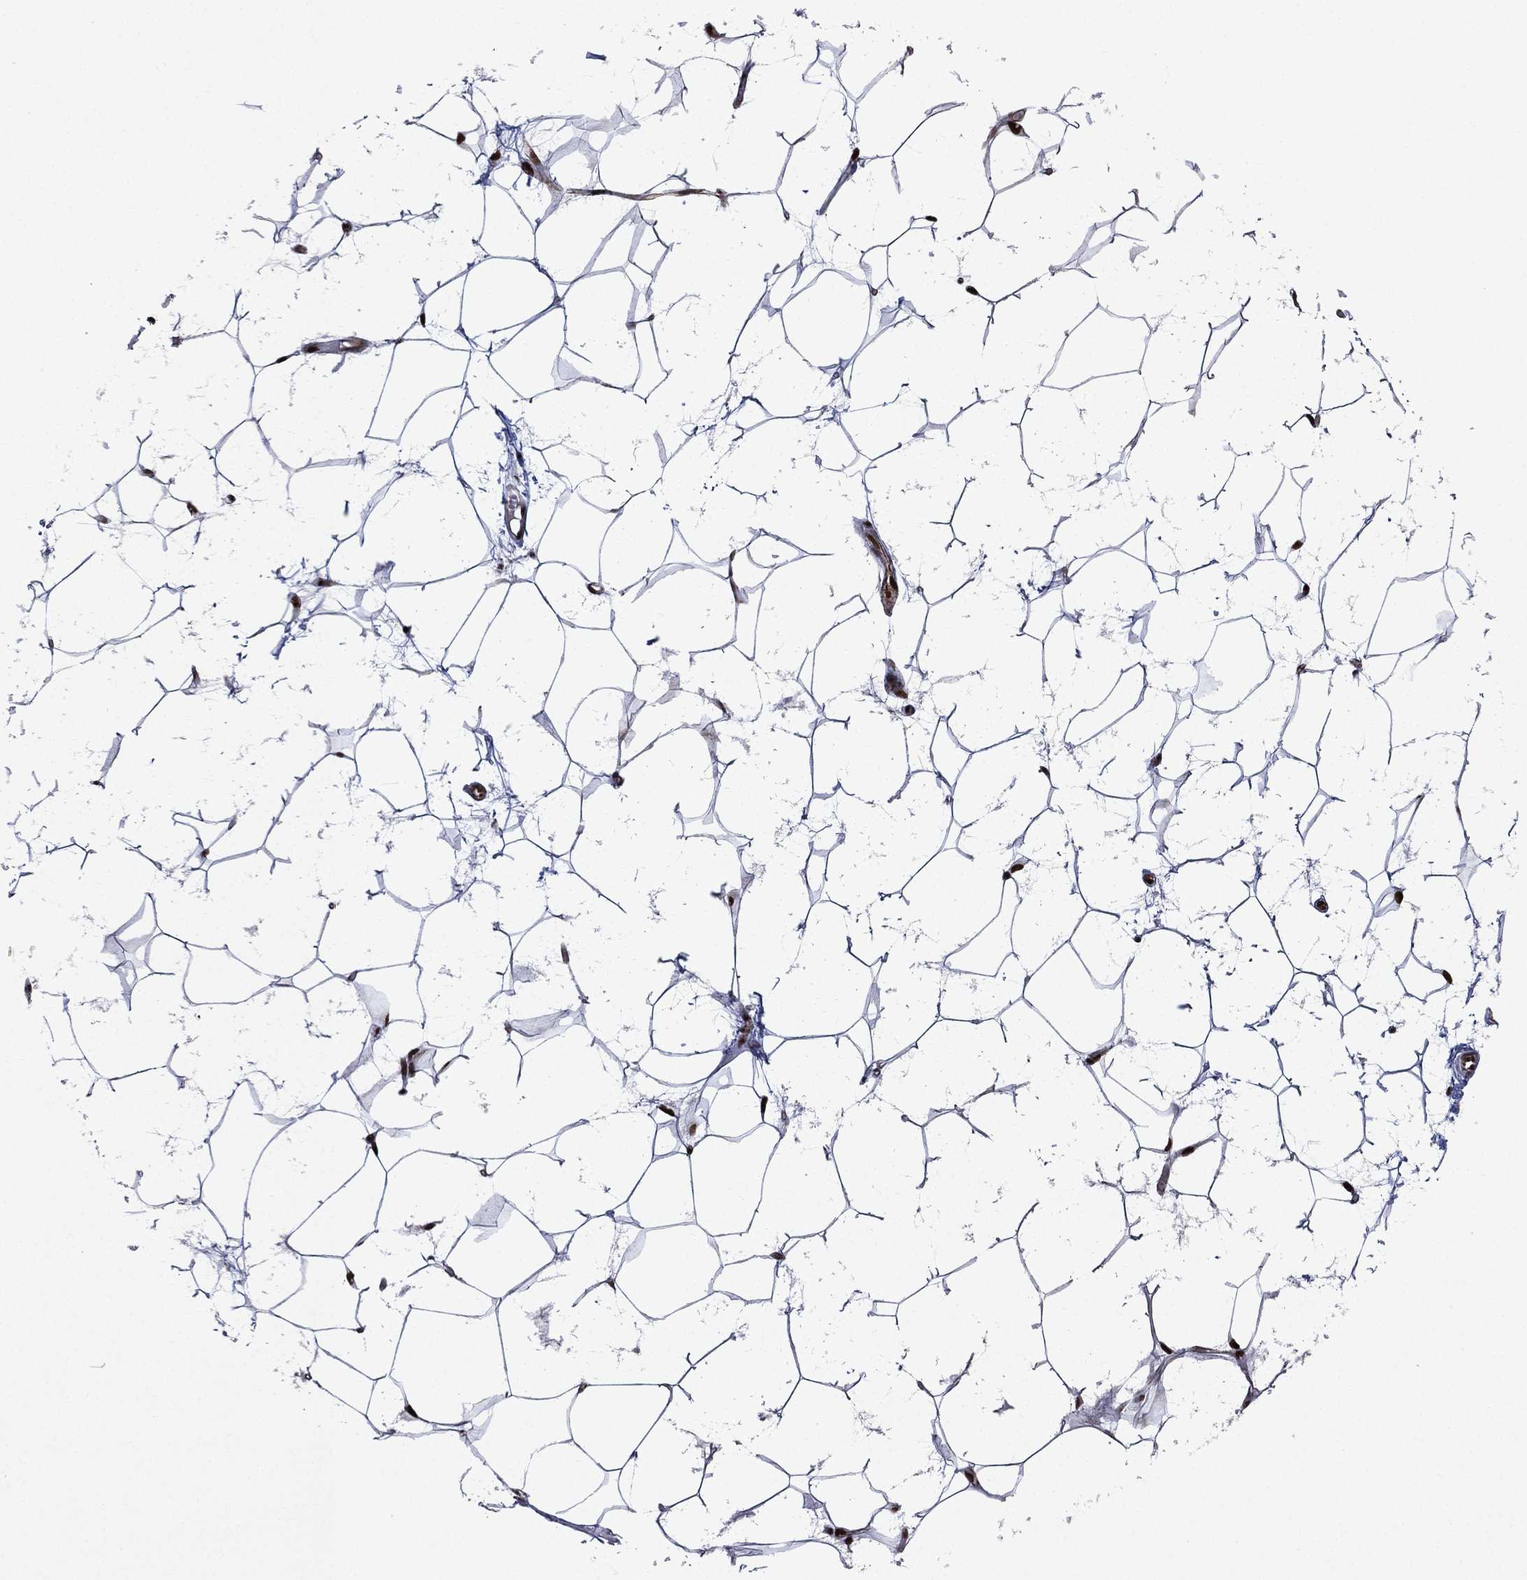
{"staining": {"intensity": "strong", "quantity": "25%-75%", "location": "nuclear"}, "tissue": "adipose tissue", "cell_type": "Adipocytes", "image_type": "normal", "snomed": [{"axis": "morphology", "description": "Normal tissue, NOS"}, {"axis": "topography", "description": "Breast"}], "caption": "Adipocytes show high levels of strong nuclear staining in about 25%-75% of cells in unremarkable human adipose tissue. The staining was performed using DAB to visualize the protein expression in brown, while the nuclei were stained in blue with hematoxylin (Magnification: 20x).", "gene": "RTF1", "patient": {"sex": "female", "age": 49}}